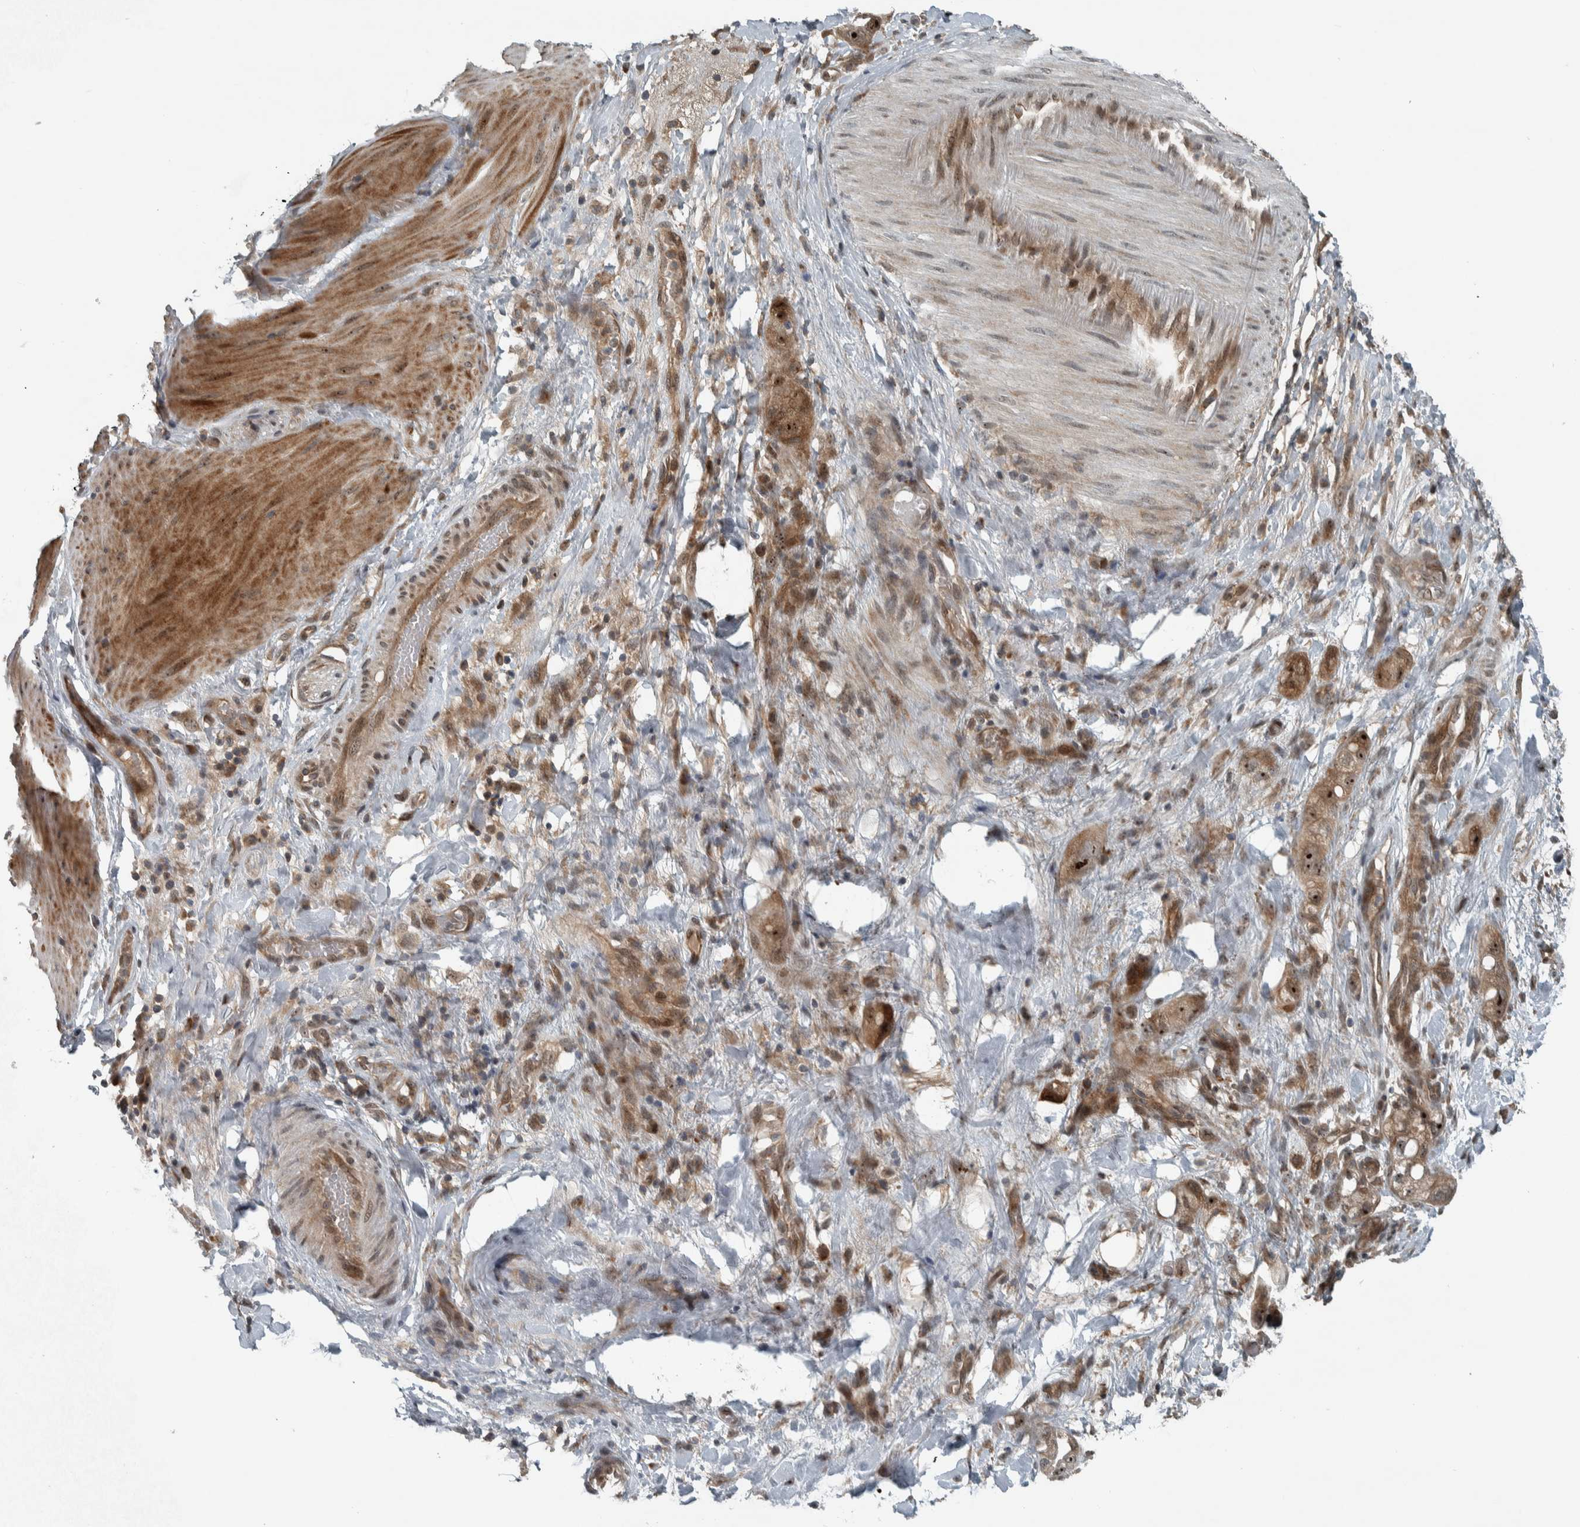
{"staining": {"intensity": "moderate", "quantity": ">75%", "location": "cytoplasmic/membranous,nuclear"}, "tissue": "stomach cancer", "cell_type": "Tumor cells", "image_type": "cancer", "snomed": [{"axis": "morphology", "description": "Adenocarcinoma, NOS"}, {"axis": "topography", "description": "Stomach"}, {"axis": "topography", "description": "Stomach, lower"}], "caption": "This image shows IHC staining of human stomach cancer (adenocarcinoma), with medium moderate cytoplasmic/membranous and nuclear staining in about >75% of tumor cells.", "gene": "XPO5", "patient": {"sex": "female", "age": 48}}